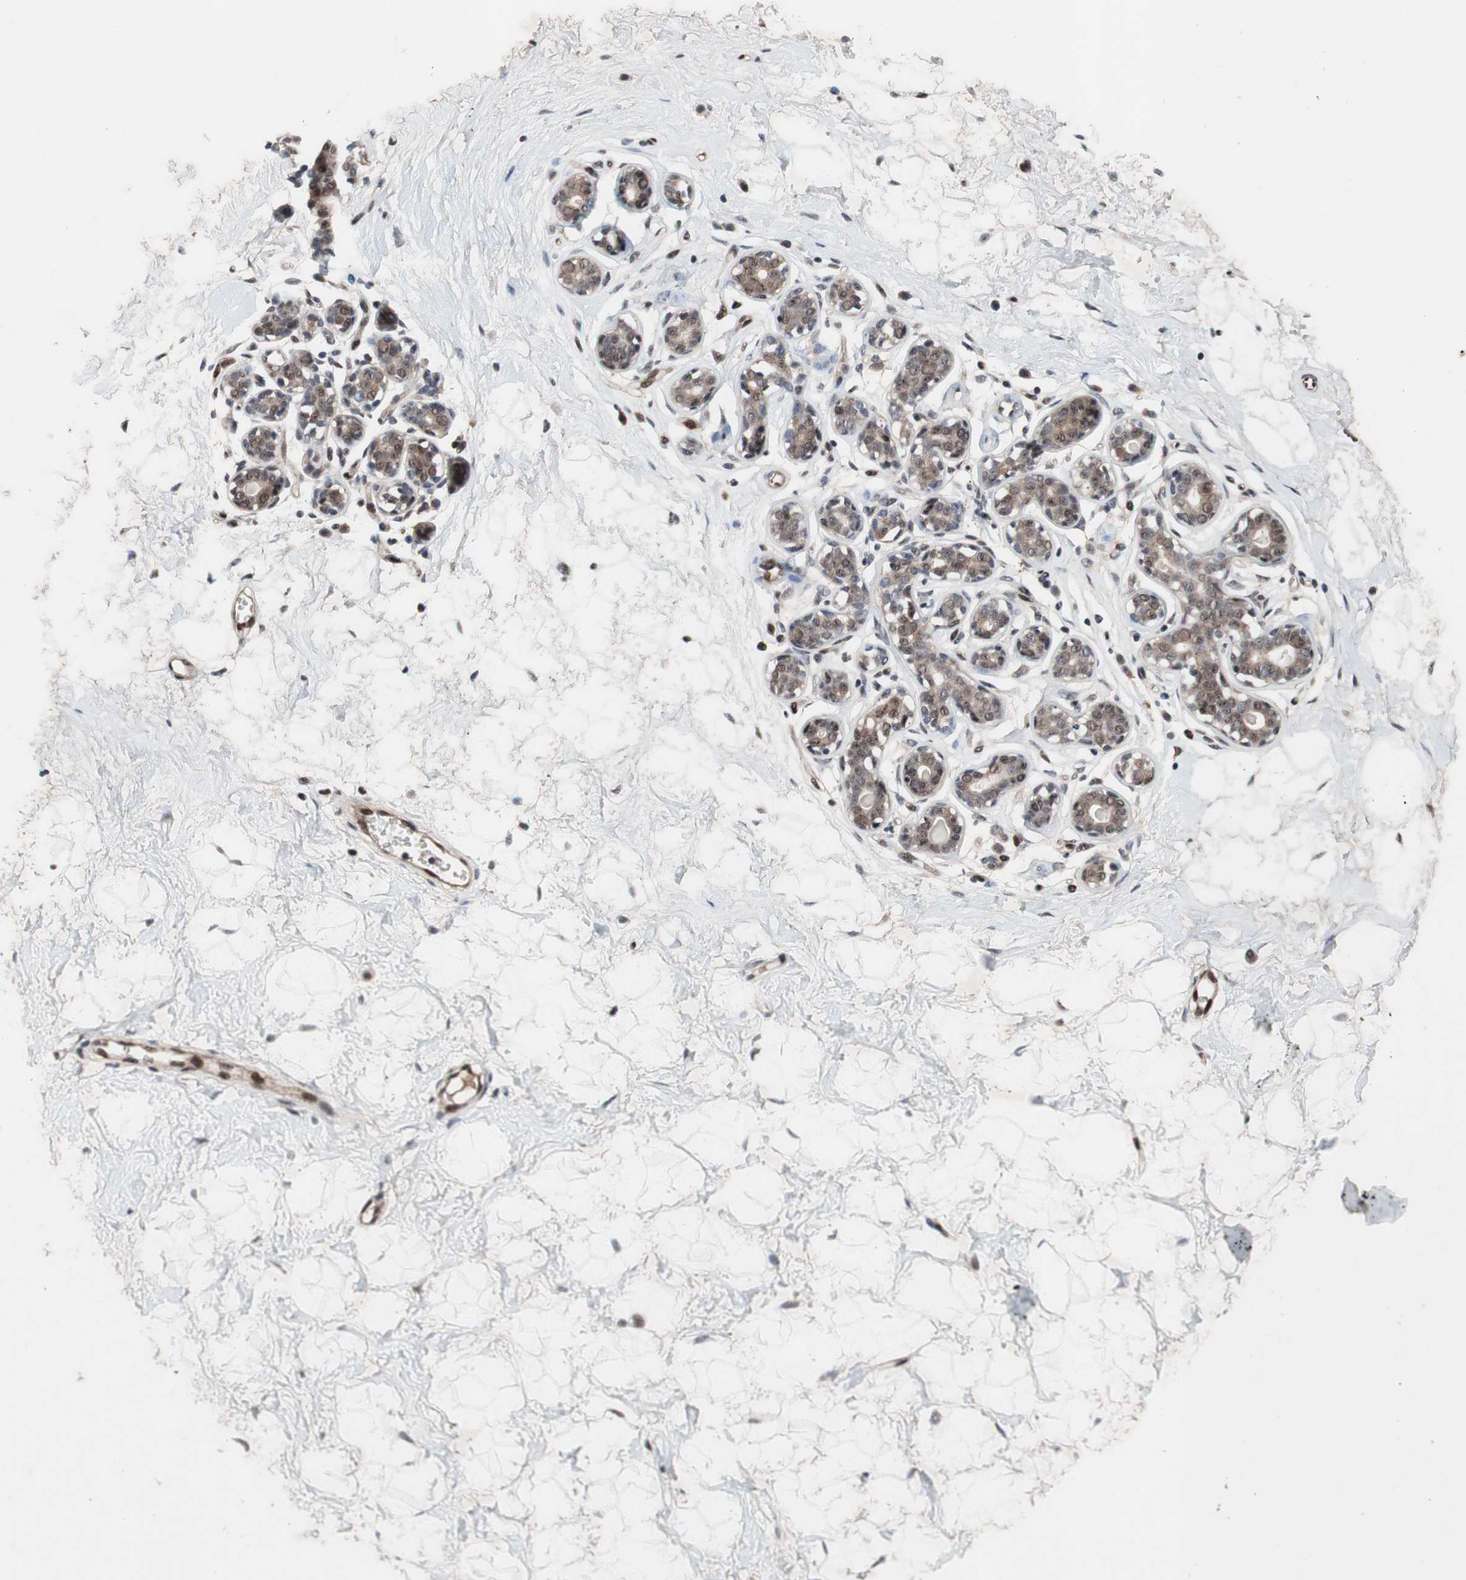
{"staining": {"intensity": "negative", "quantity": "none", "location": "none"}, "tissue": "breast", "cell_type": "Adipocytes", "image_type": "normal", "snomed": [{"axis": "morphology", "description": "Normal tissue, NOS"}, {"axis": "topography", "description": "Breast"}], "caption": "Immunohistochemistry (IHC) photomicrograph of normal human breast stained for a protein (brown), which exhibits no expression in adipocytes.", "gene": "PINX1", "patient": {"sex": "female", "age": 23}}